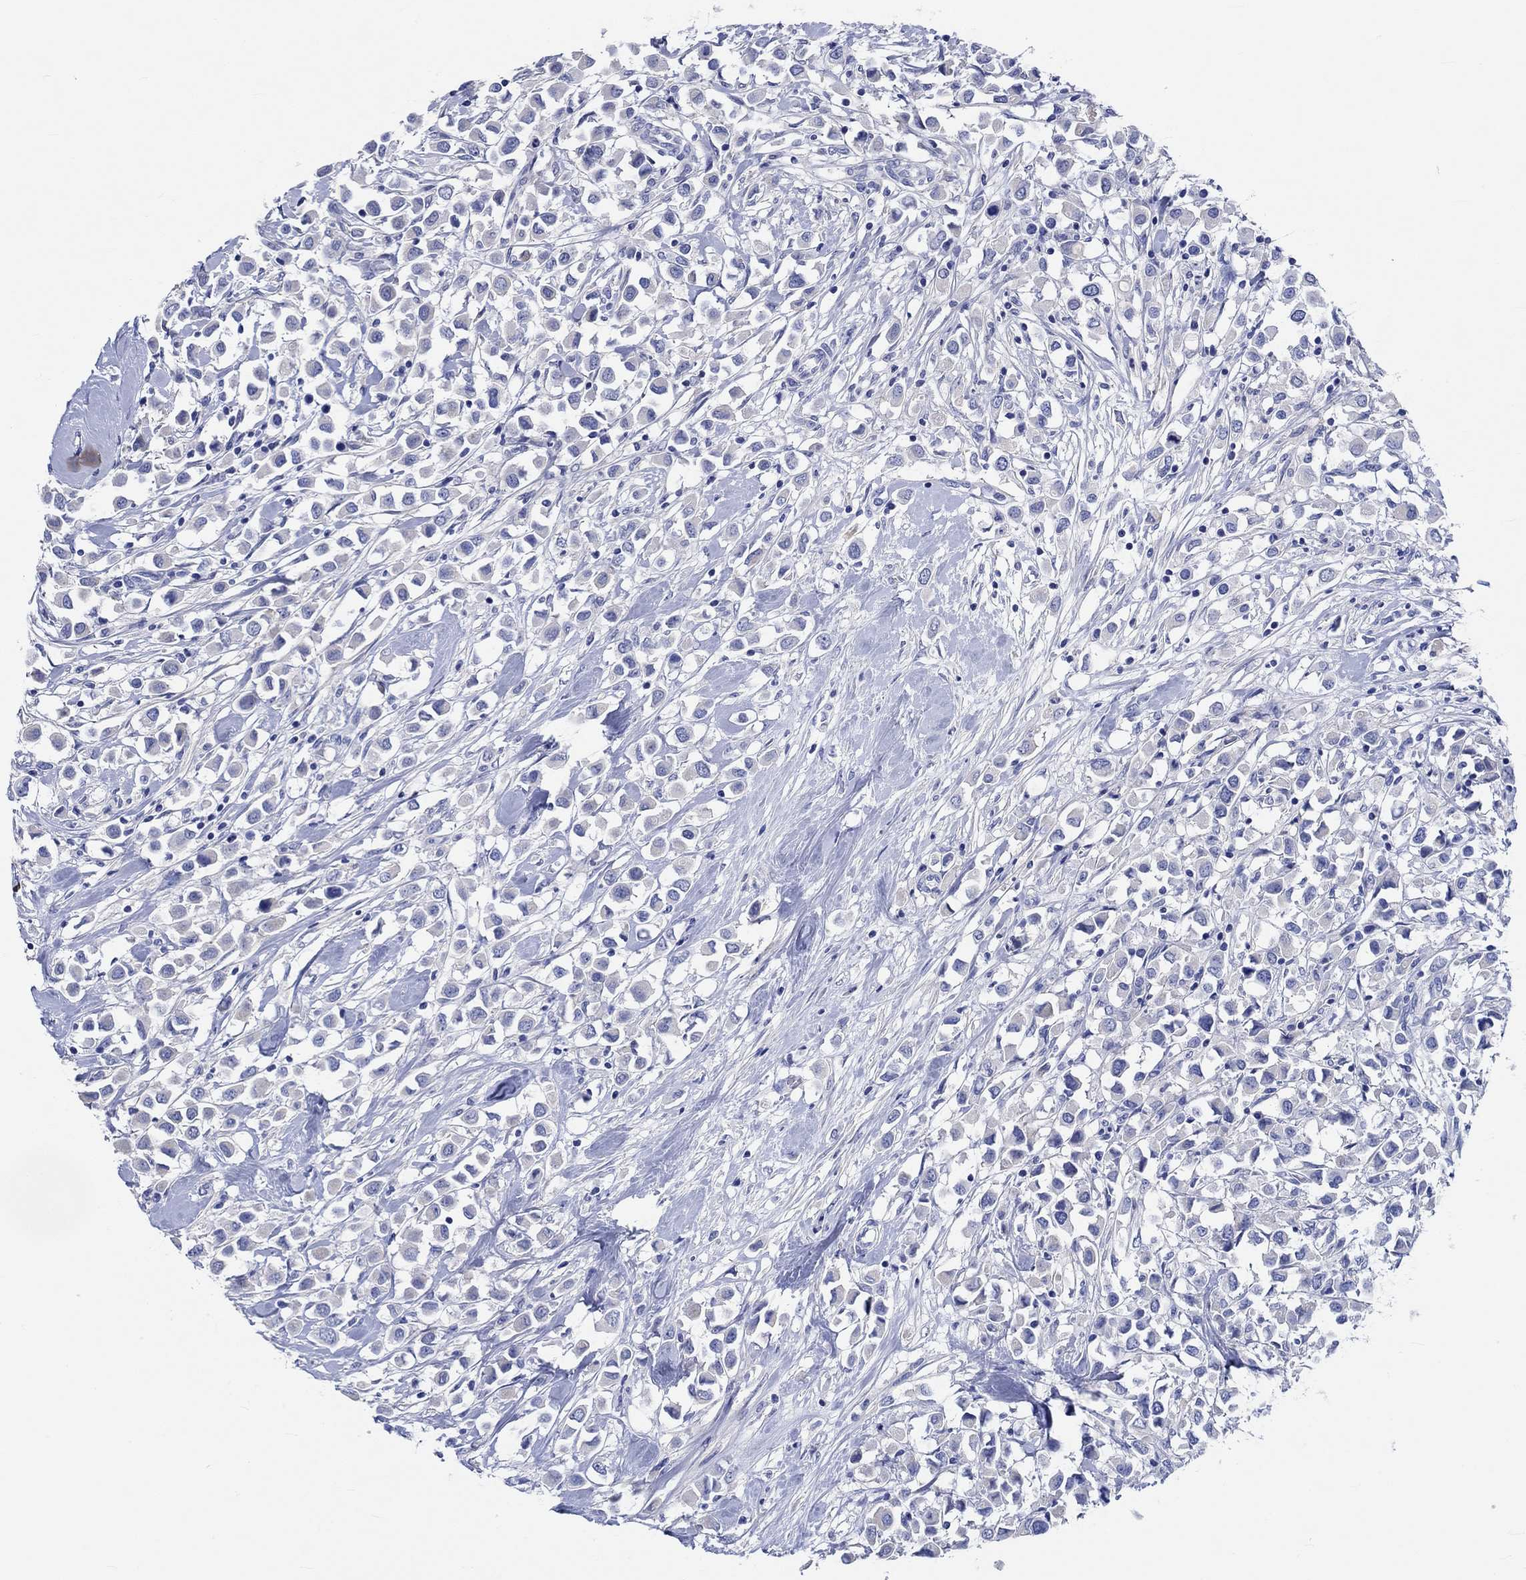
{"staining": {"intensity": "negative", "quantity": "none", "location": "none"}, "tissue": "breast cancer", "cell_type": "Tumor cells", "image_type": "cancer", "snomed": [{"axis": "morphology", "description": "Duct carcinoma"}, {"axis": "topography", "description": "Breast"}], "caption": "Tumor cells are negative for protein expression in human infiltrating ductal carcinoma (breast). (Brightfield microscopy of DAB (3,3'-diaminobenzidine) IHC at high magnification).", "gene": "SHISA4", "patient": {"sex": "female", "age": 61}}